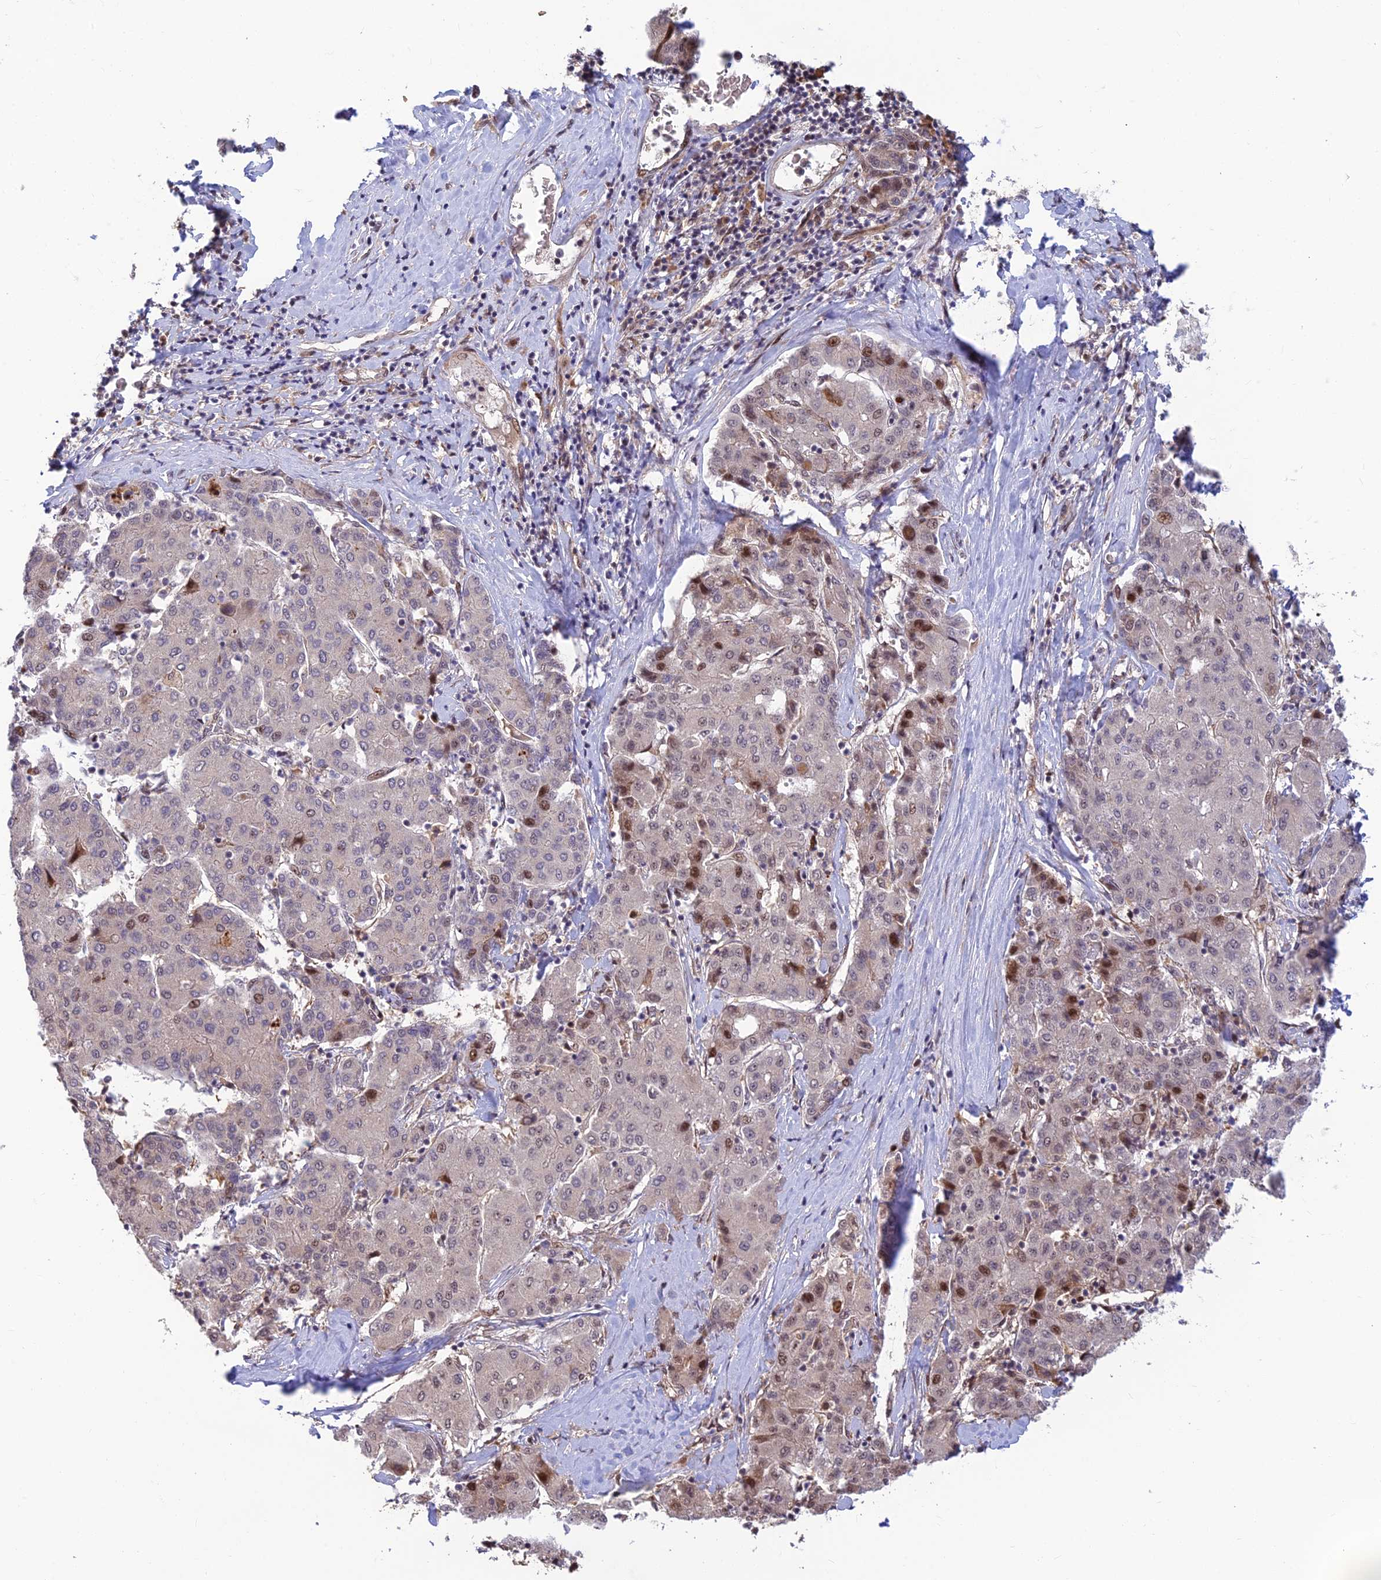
{"staining": {"intensity": "strong", "quantity": "<25%", "location": "nuclear"}, "tissue": "liver cancer", "cell_type": "Tumor cells", "image_type": "cancer", "snomed": [{"axis": "morphology", "description": "Carcinoma, Hepatocellular, NOS"}, {"axis": "topography", "description": "Liver"}], "caption": "Tumor cells reveal medium levels of strong nuclear positivity in approximately <25% of cells in human liver hepatocellular carcinoma. (DAB (3,3'-diaminobenzidine) = brown stain, brightfield microscopy at high magnification).", "gene": "UFSP2", "patient": {"sex": "male", "age": 65}}